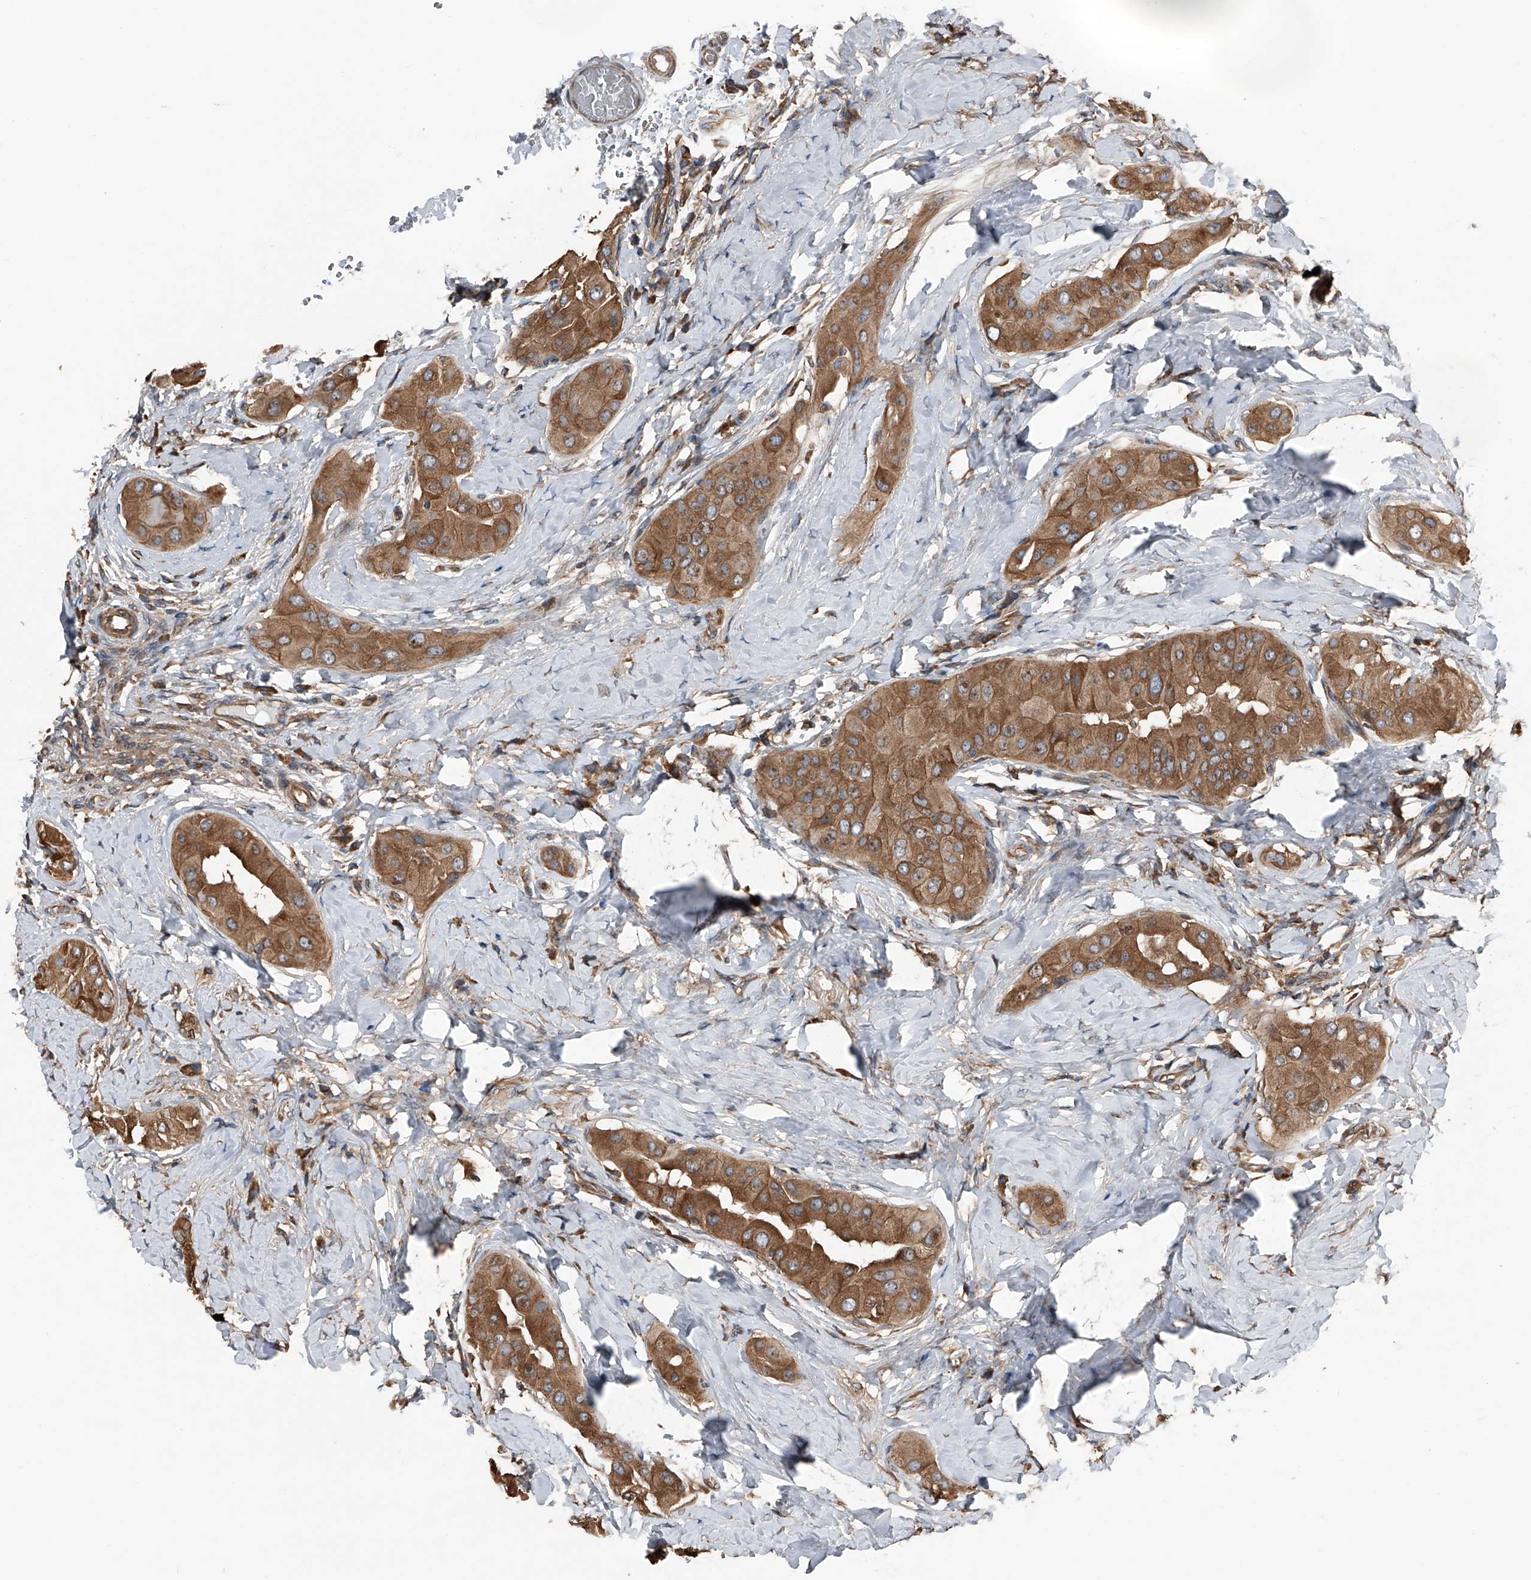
{"staining": {"intensity": "moderate", "quantity": ">75%", "location": "cytoplasmic/membranous"}, "tissue": "thyroid cancer", "cell_type": "Tumor cells", "image_type": "cancer", "snomed": [{"axis": "morphology", "description": "Papillary adenocarcinoma, NOS"}, {"axis": "topography", "description": "Thyroid gland"}], "caption": "This is a histology image of immunohistochemistry (IHC) staining of thyroid cancer, which shows moderate positivity in the cytoplasmic/membranous of tumor cells.", "gene": "KCNJ2", "patient": {"sex": "male", "age": 33}}